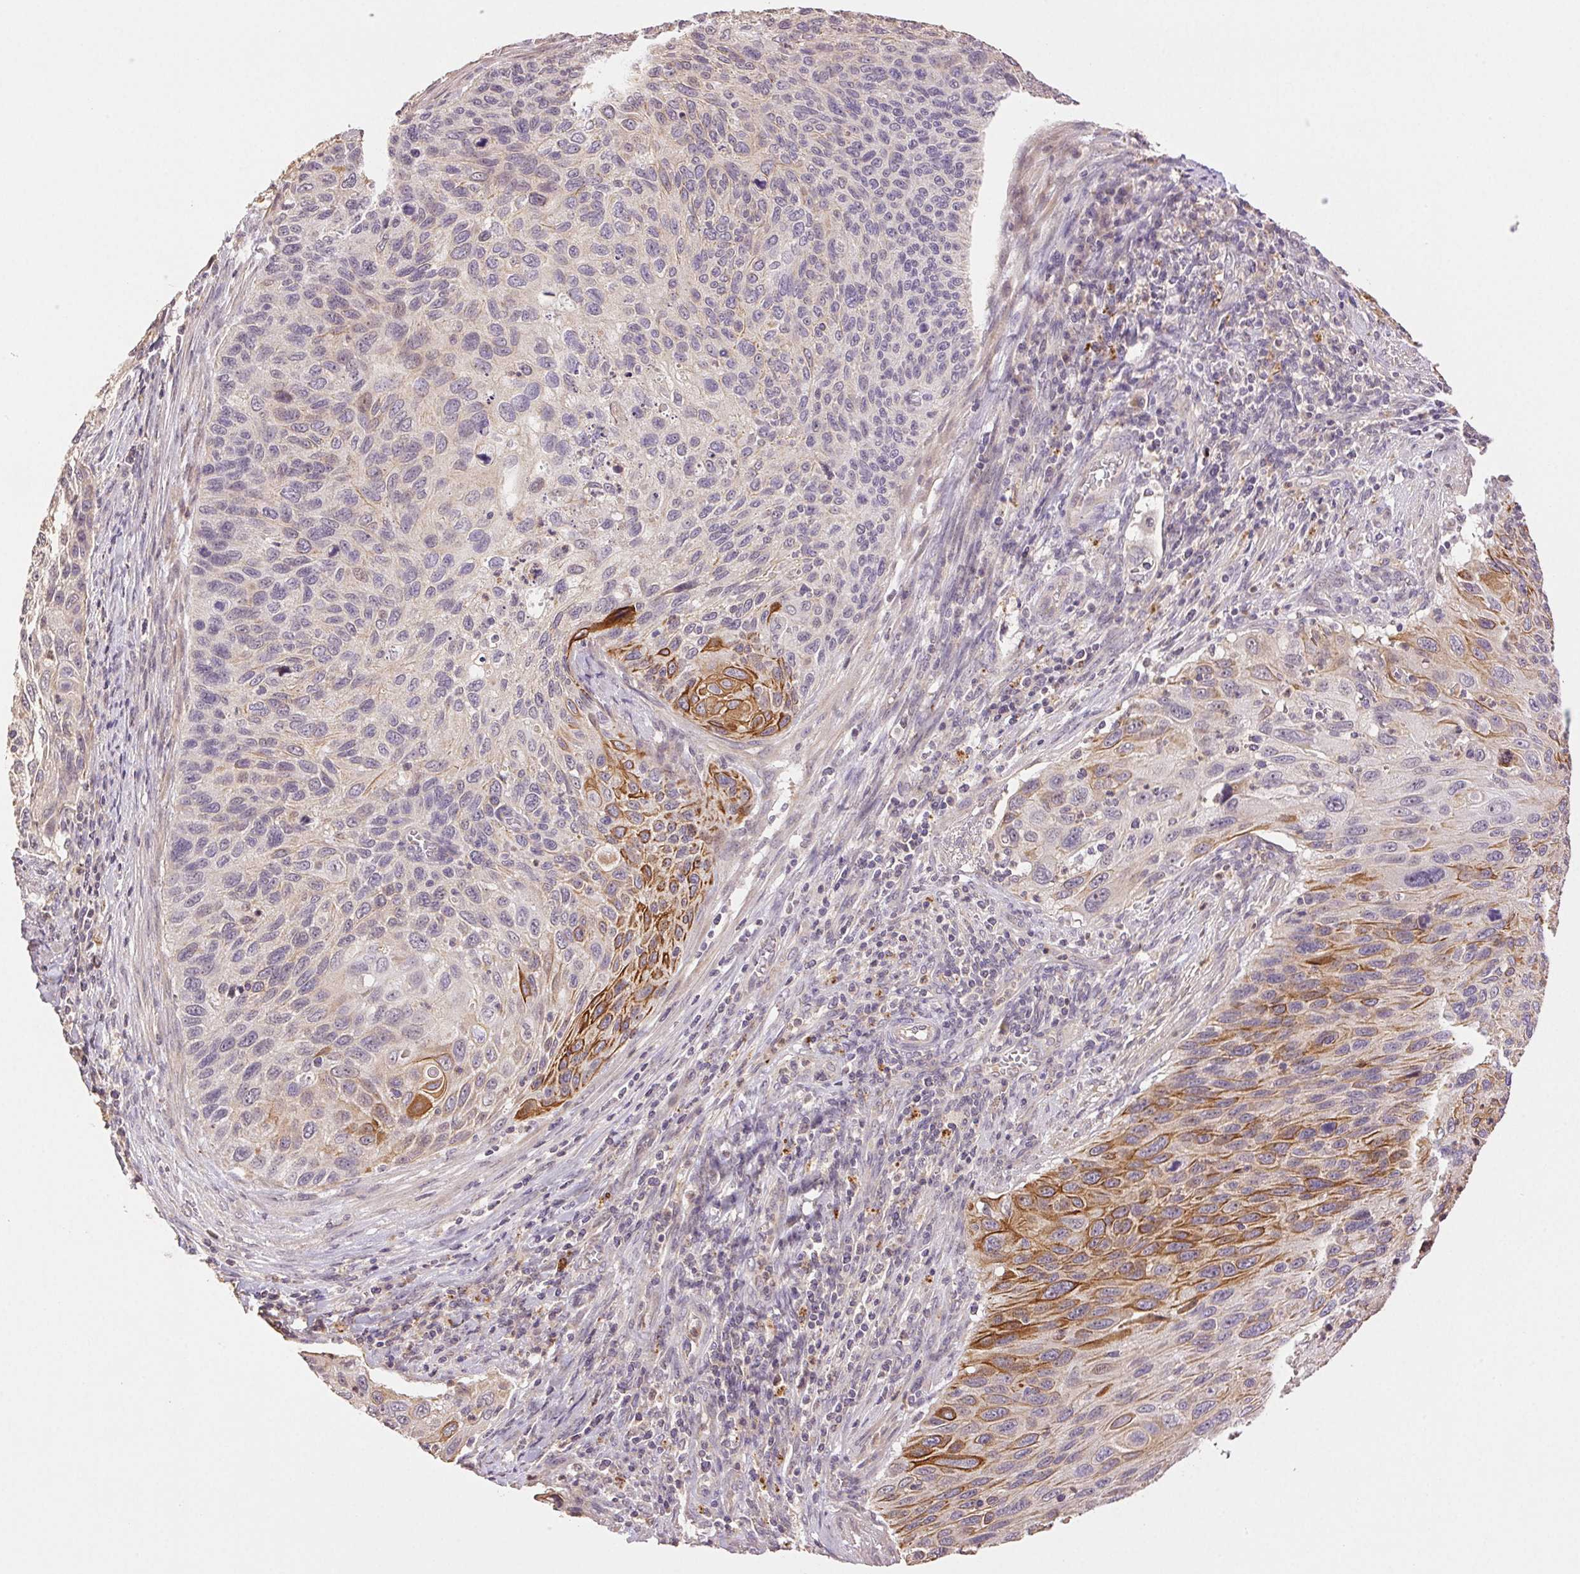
{"staining": {"intensity": "moderate", "quantity": "<25%", "location": "cytoplasmic/membranous"}, "tissue": "cervical cancer", "cell_type": "Tumor cells", "image_type": "cancer", "snomed": [{"axis": "morphology", "description": "Squamous cell carcinoma, NOS"}, {"axis": "topography", "description": "Cervix"}], "caption": "Brown immunohistochemical staining in squamous cell carcinoma (cervical) reveals moderate cytoplasmic/membranous staining in approximately <25% of tumor cells.", "gene": "TMEM253", "patient": {"sex": "female", "age": 70}}